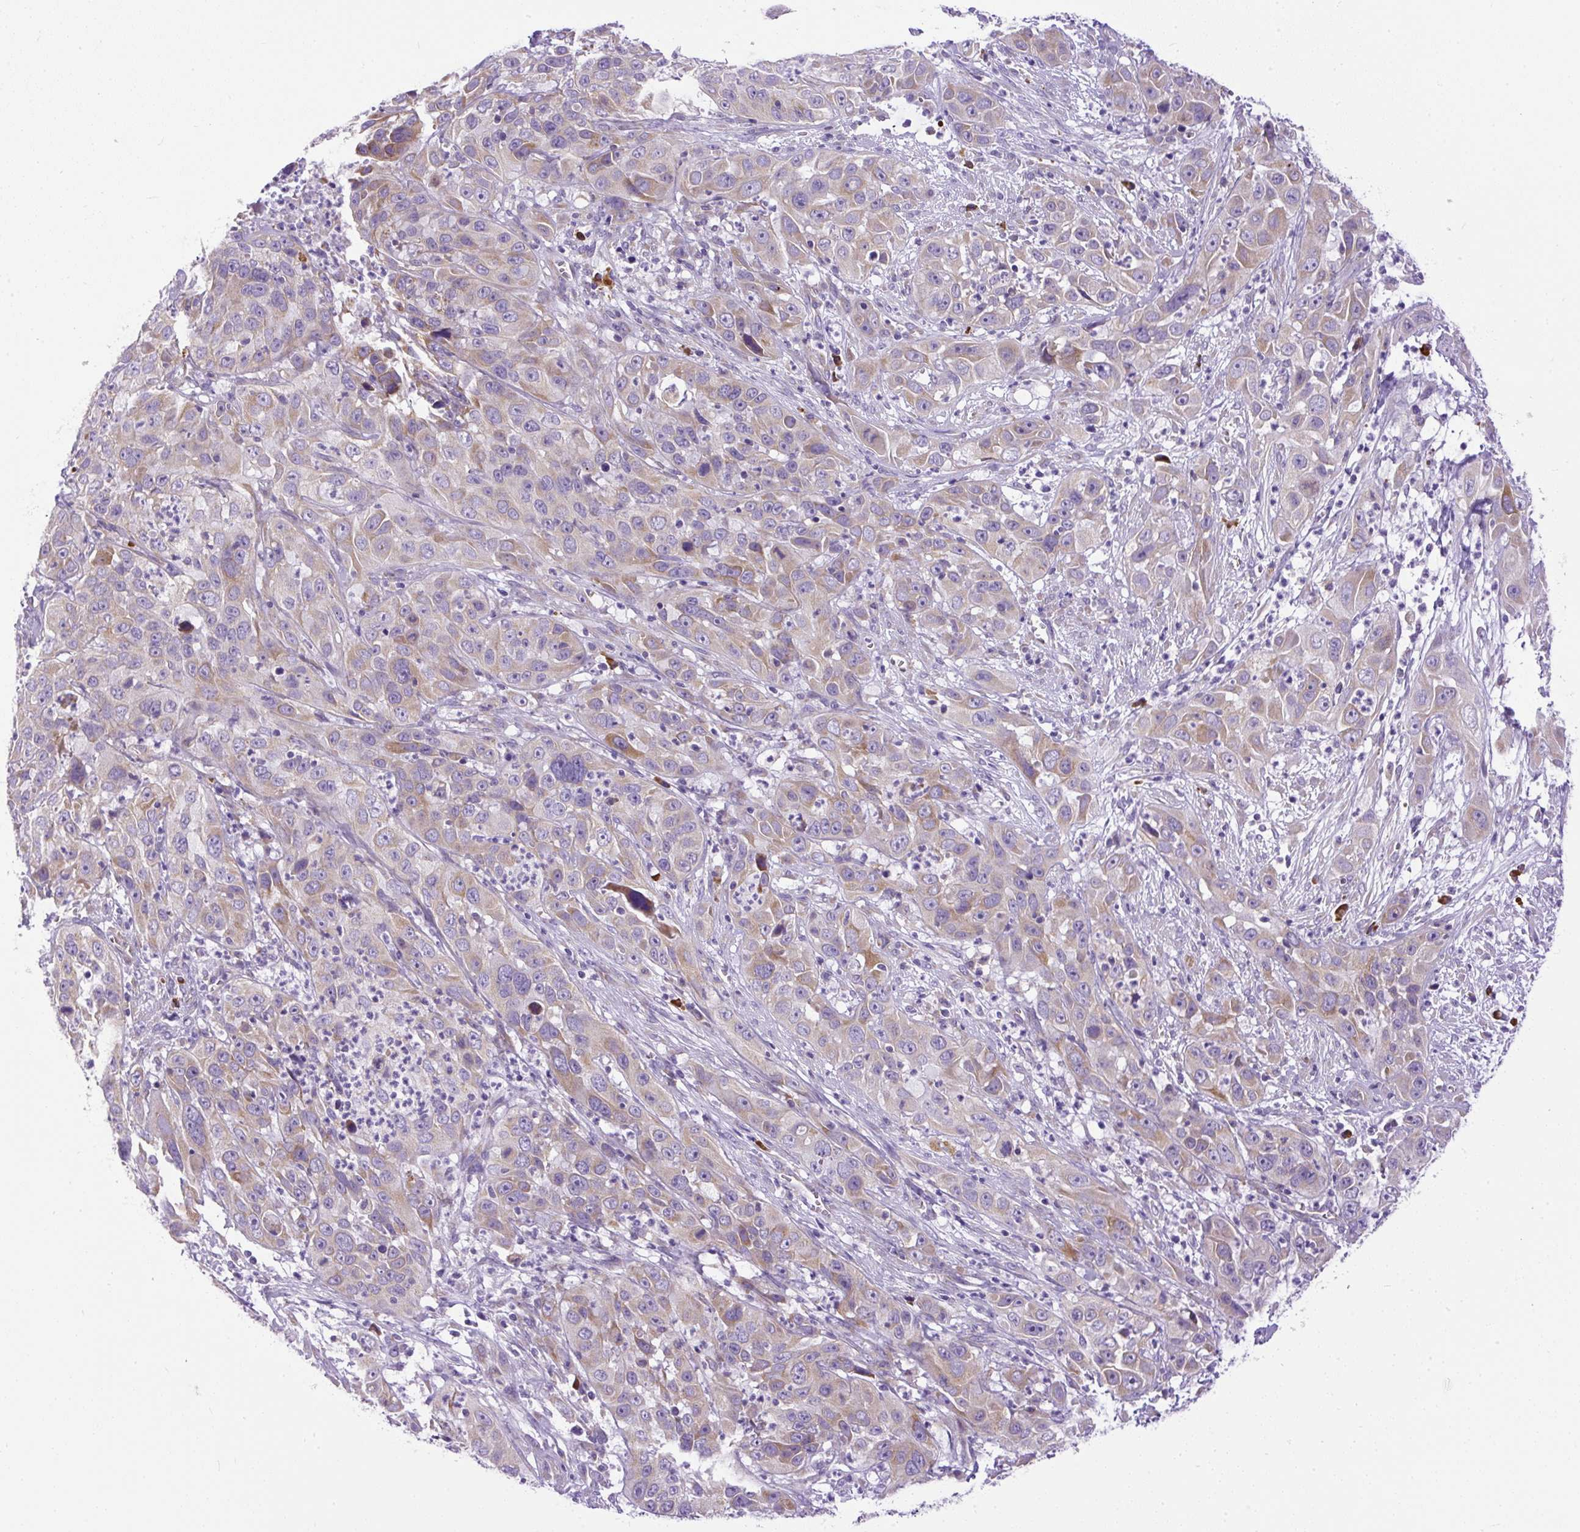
{"staining": {"intensity": "weak", "quantity": "25%-75%", "location": "cytoplasmic/membranous"}, "tissue": "cervical cancer", "cell_type": "Tumor cells", "image_type": "cancer", "snomed": [{"axis": "morphology", "description": "Squamous cell carcinoma, NOS"}, {"axis": "topography", "description": "Cervix"}], "caption": "Weak cytoplasmic/membranous protein expression is present in about 25%-75% of tumor cells in cervical squamous cell carcinoma.", "gene": "SYBU", "patient": {"sex": "female", "age": 32}}